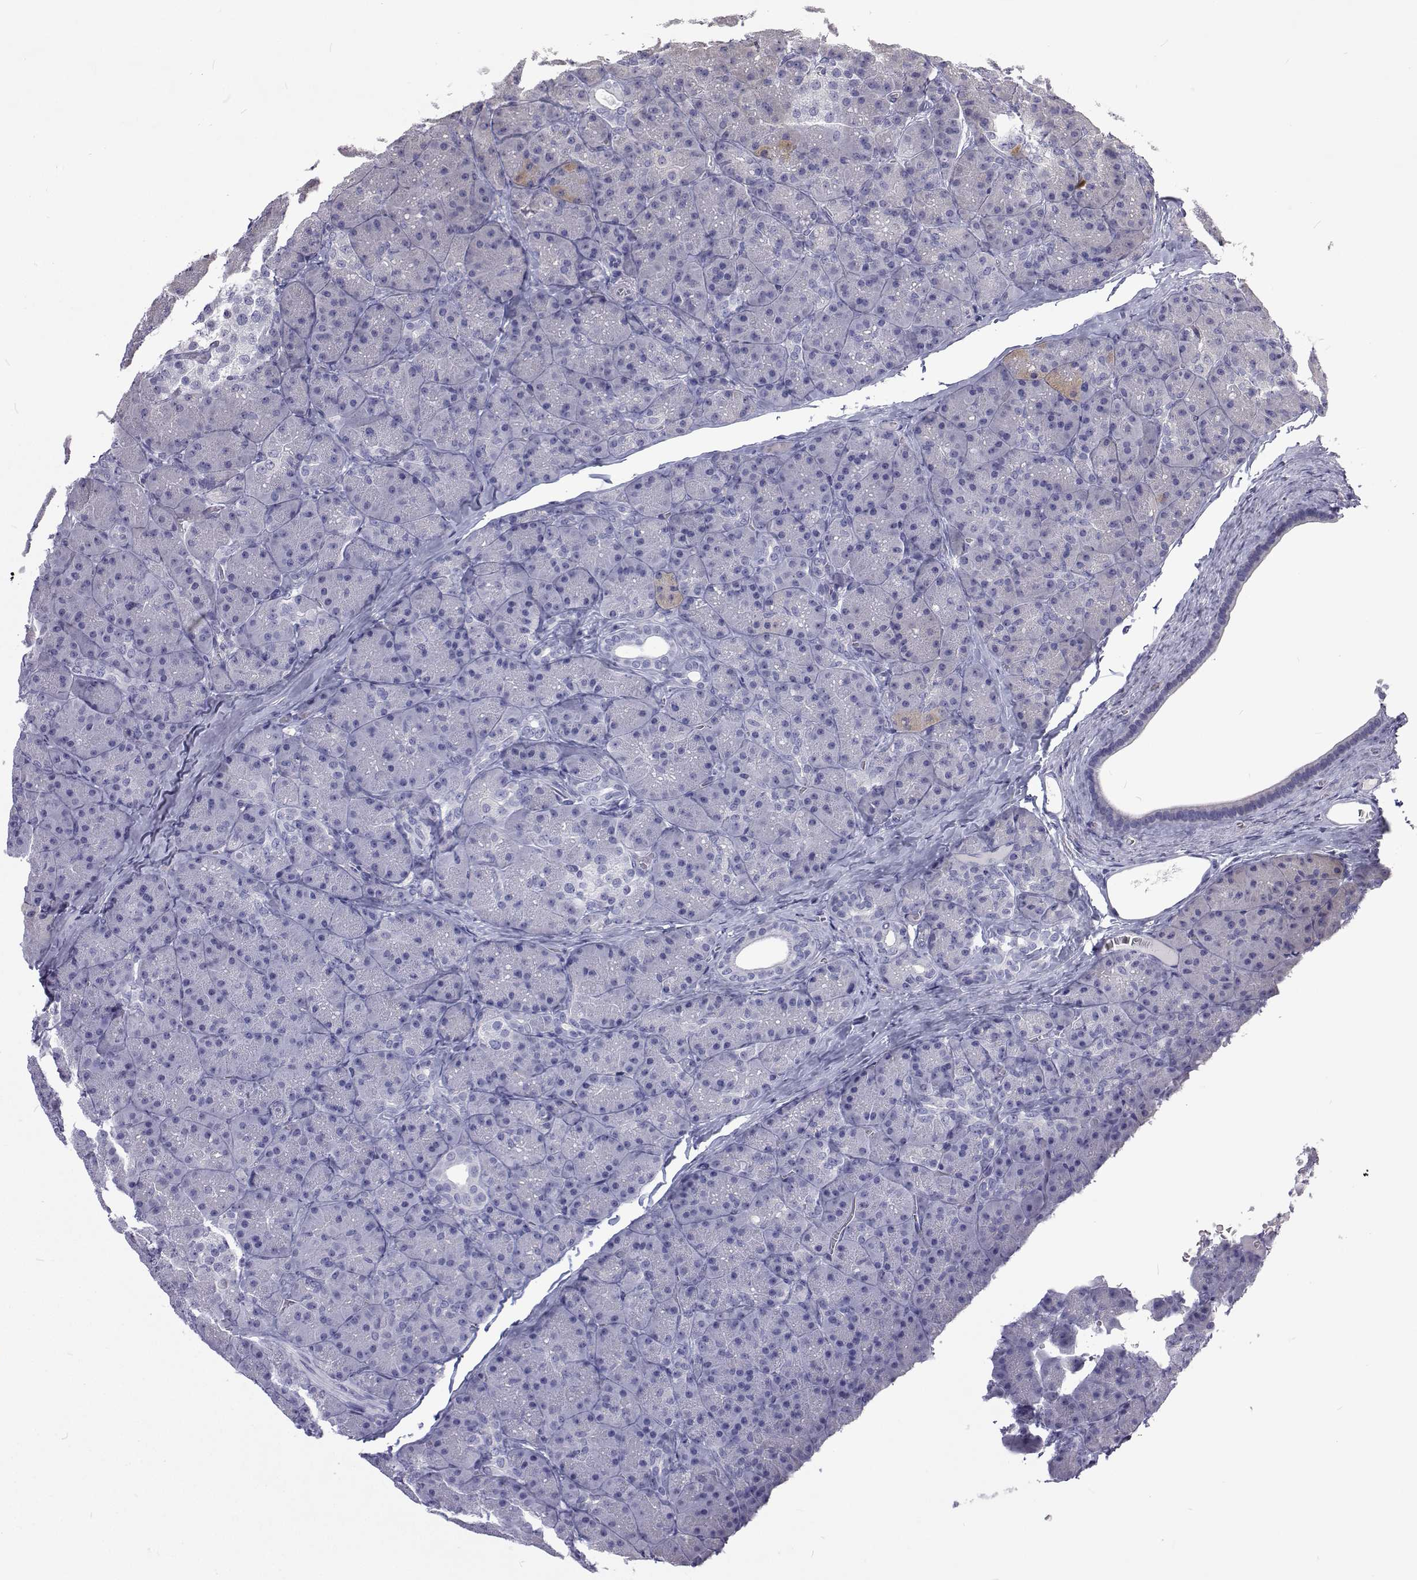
{"staining": {"intensity": "negative", "quantity": "none", "location": "none"}, "tissue": "pancreas", "cell_type": "Exocrine glandular cells", "image_type": "normal", "snomed": [{"axis": "morphology", "description": "Normal tissue, NOS"}, {"axis": "topography", "description": "Pancreas"}], "caption": "Histopathology image shows no protein positivity in exocrine glandular cells of normal pancreas.", "gene": "NPR3", "patient": {"sex": "male", "age": 57}}